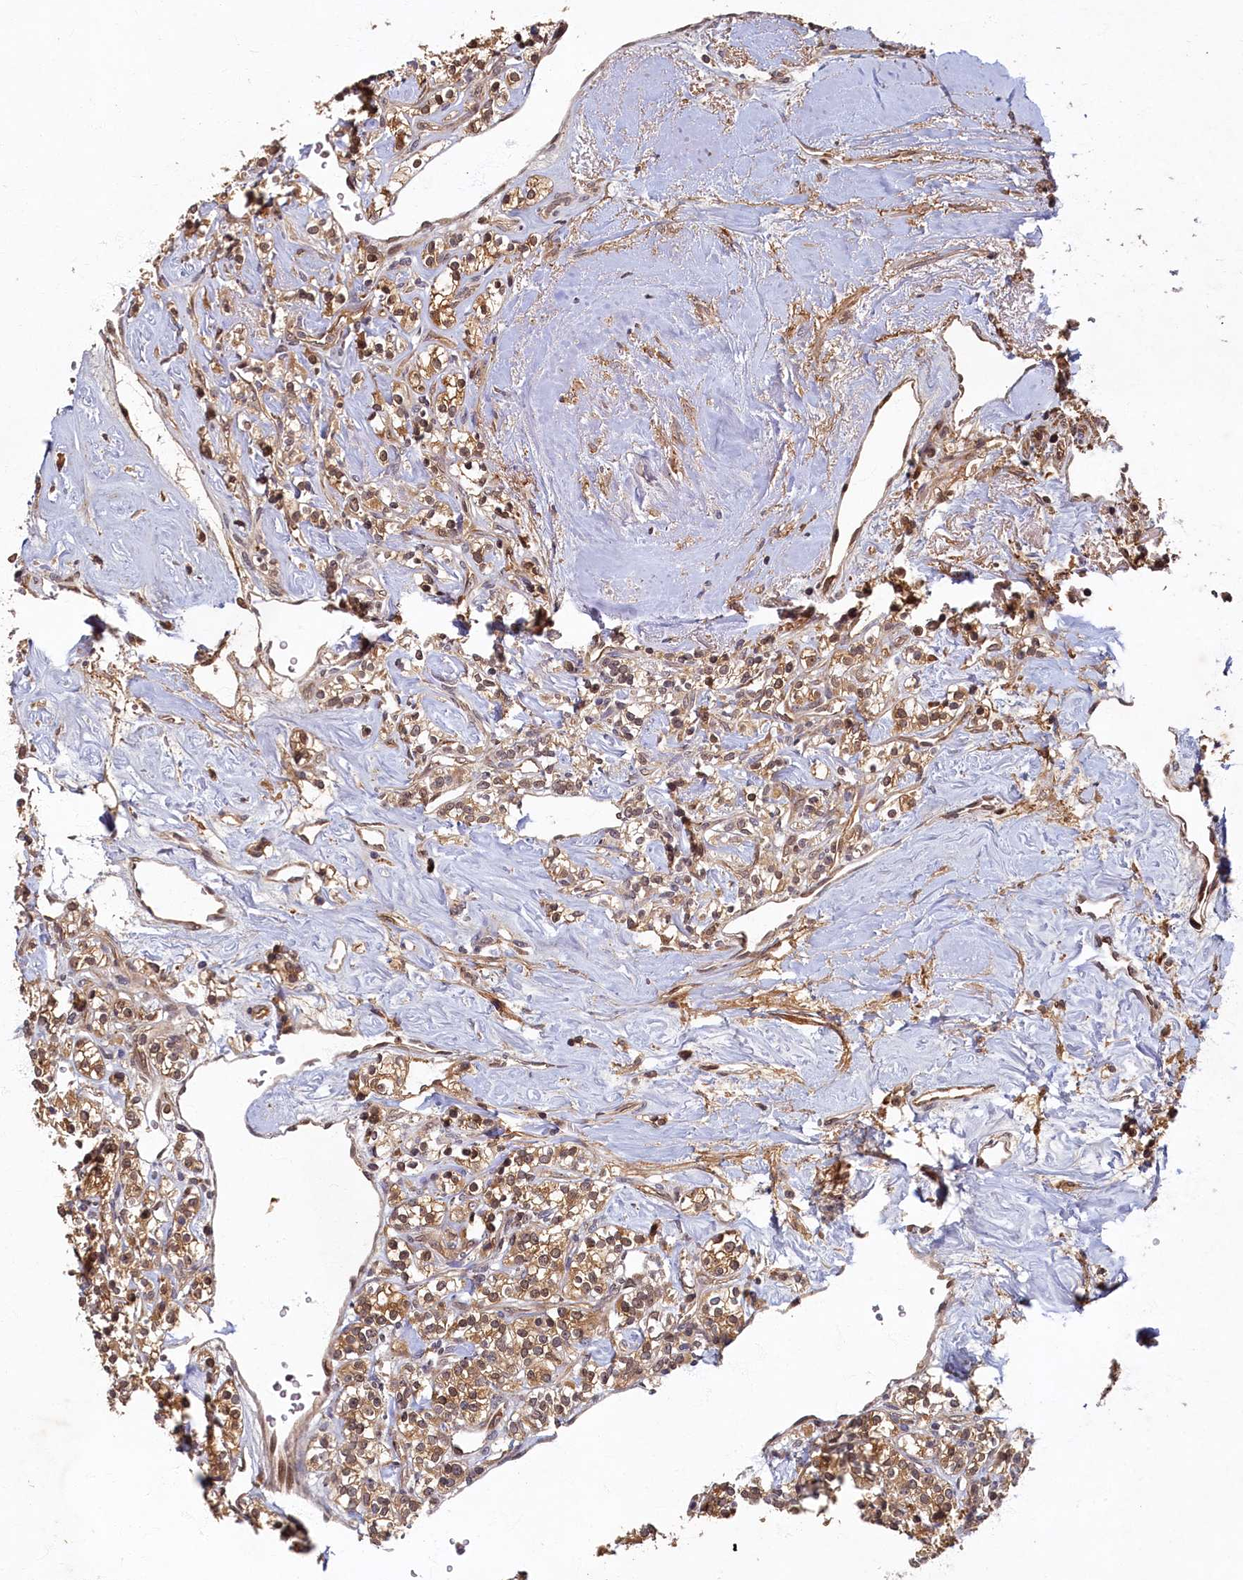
{"staining": {"intensity": "moderate", "quantity": ">75%", "location": "cytoplasmic/membranous"}, "tissue": "renal cancer", "cell_type": "Tumor cells", "image_type": "cancer", "snomed": [{"axis": "morphology", "description": "Adenocarcinoma, NOS"}, {"axis": "topography", "description": "Kidney"}], "caption": "Immunohistochemistry micrograph of neoplastic tissue: human renal cancer stained using immunohistochemistry (IHC) demonstrates medium levels of moderate protein expression localized specifically in the cytoplasmic/membranous of tumor cells, appearing as a cytoplasmic/membranous brown color.", "gene": "LCMT2", "patient": {"sex": "male", "age": 77}}